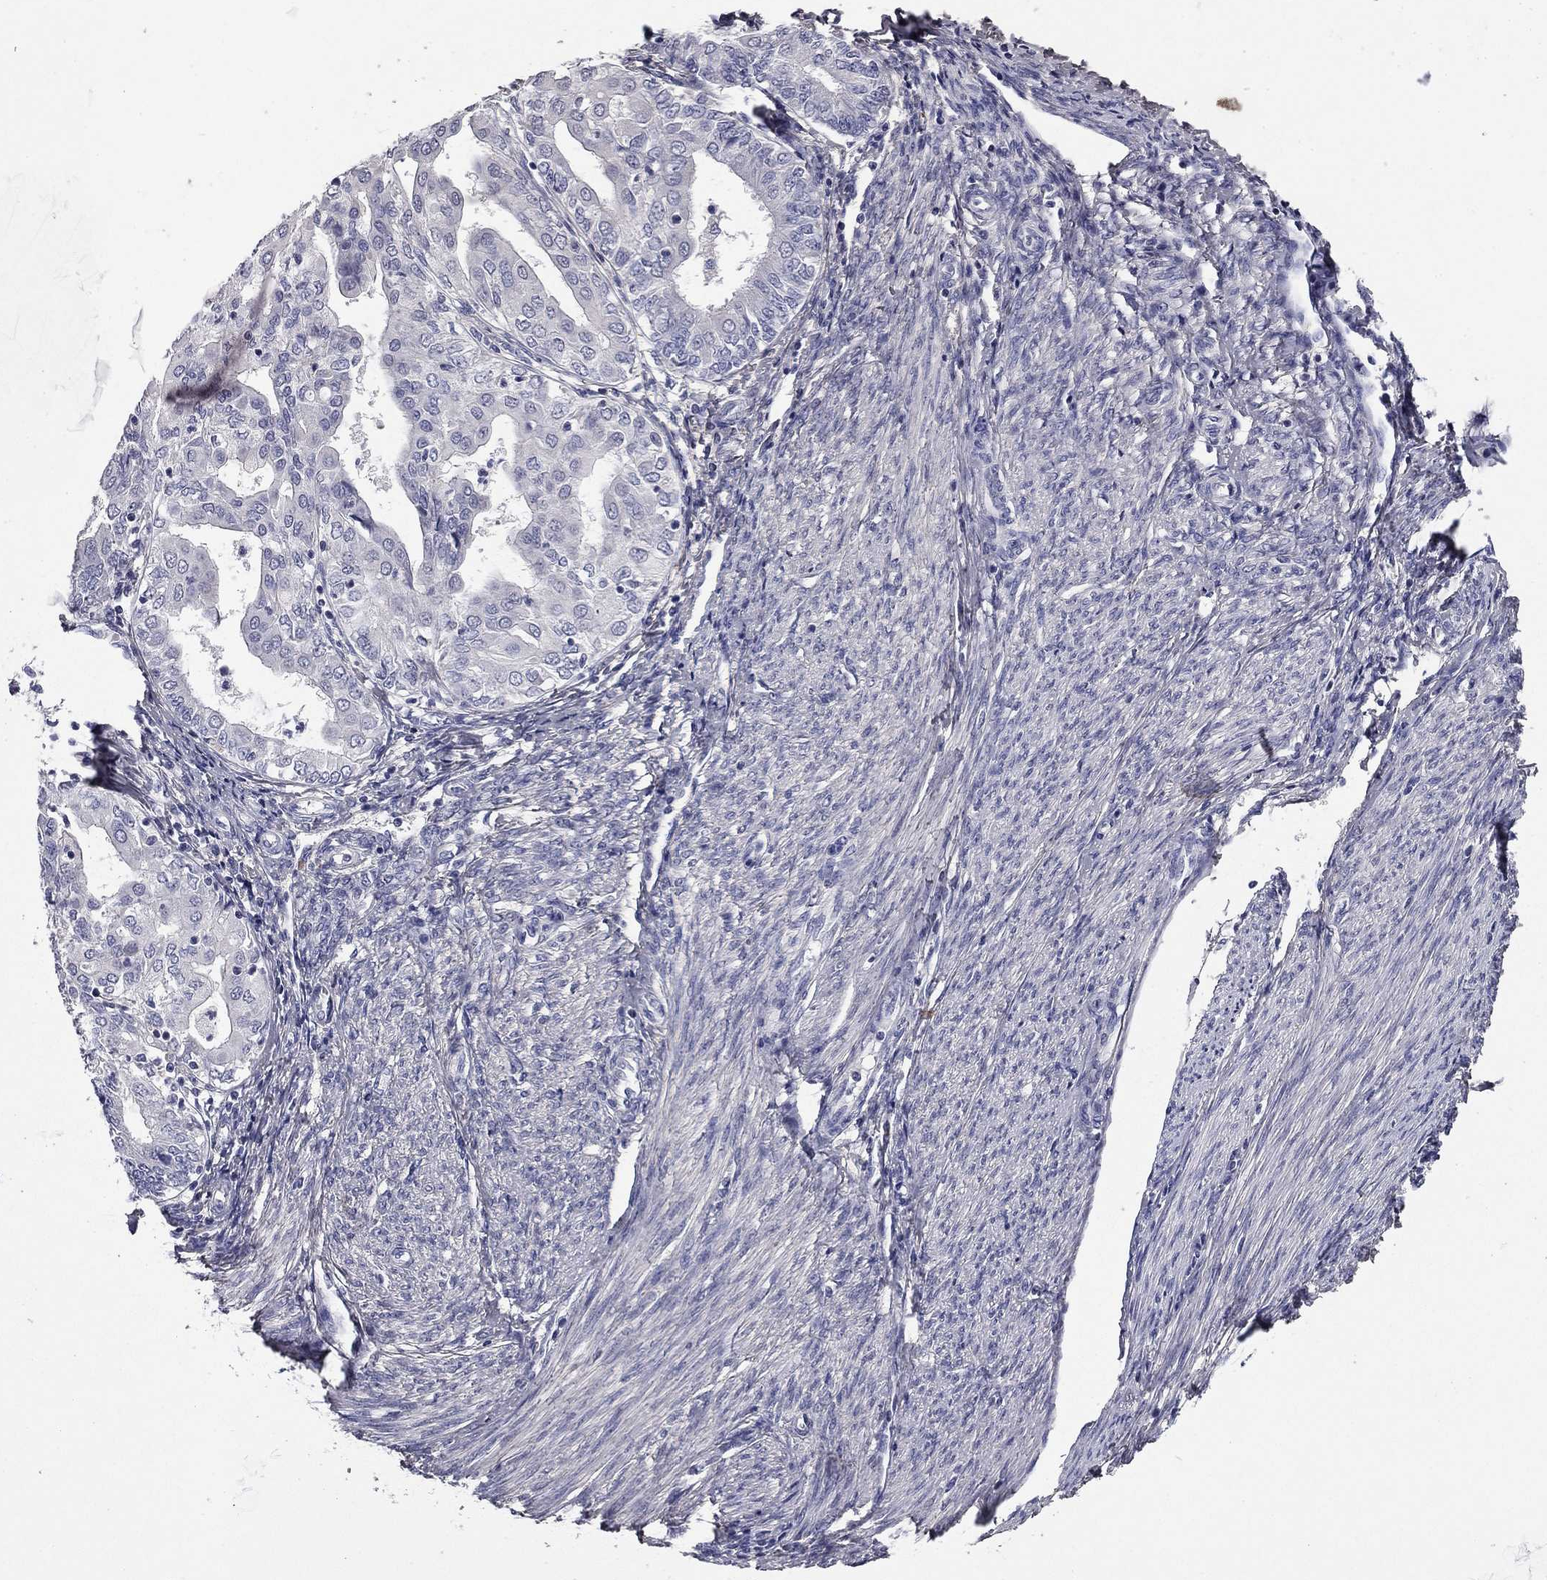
{"staining": {"intensity": "negative", "quantity": "none", "location": "none"}, "tissue": "endometrial cancer", "cell_type": "Tumor cells", "image_type": "cancer", "snomed": [{"axis": "morphology", "description": "Adenocarcinoma, NOS"}, {"axis": "topography", "description": "Endometrium"}], "caption": "DAB immunohistochemical staining of endometrial cancer (adenocarcinoma) exhibits no significant expression in tumor cells. Brightfield microscopy of immunohistochemistry (IHC) stained with DAB (3,3'-diaminobenzidine) (brown) and hematoxylin (blue), captured at high magnification.", "gene": "COL2A1", "patient": {"sex": "female", "age": 68}}